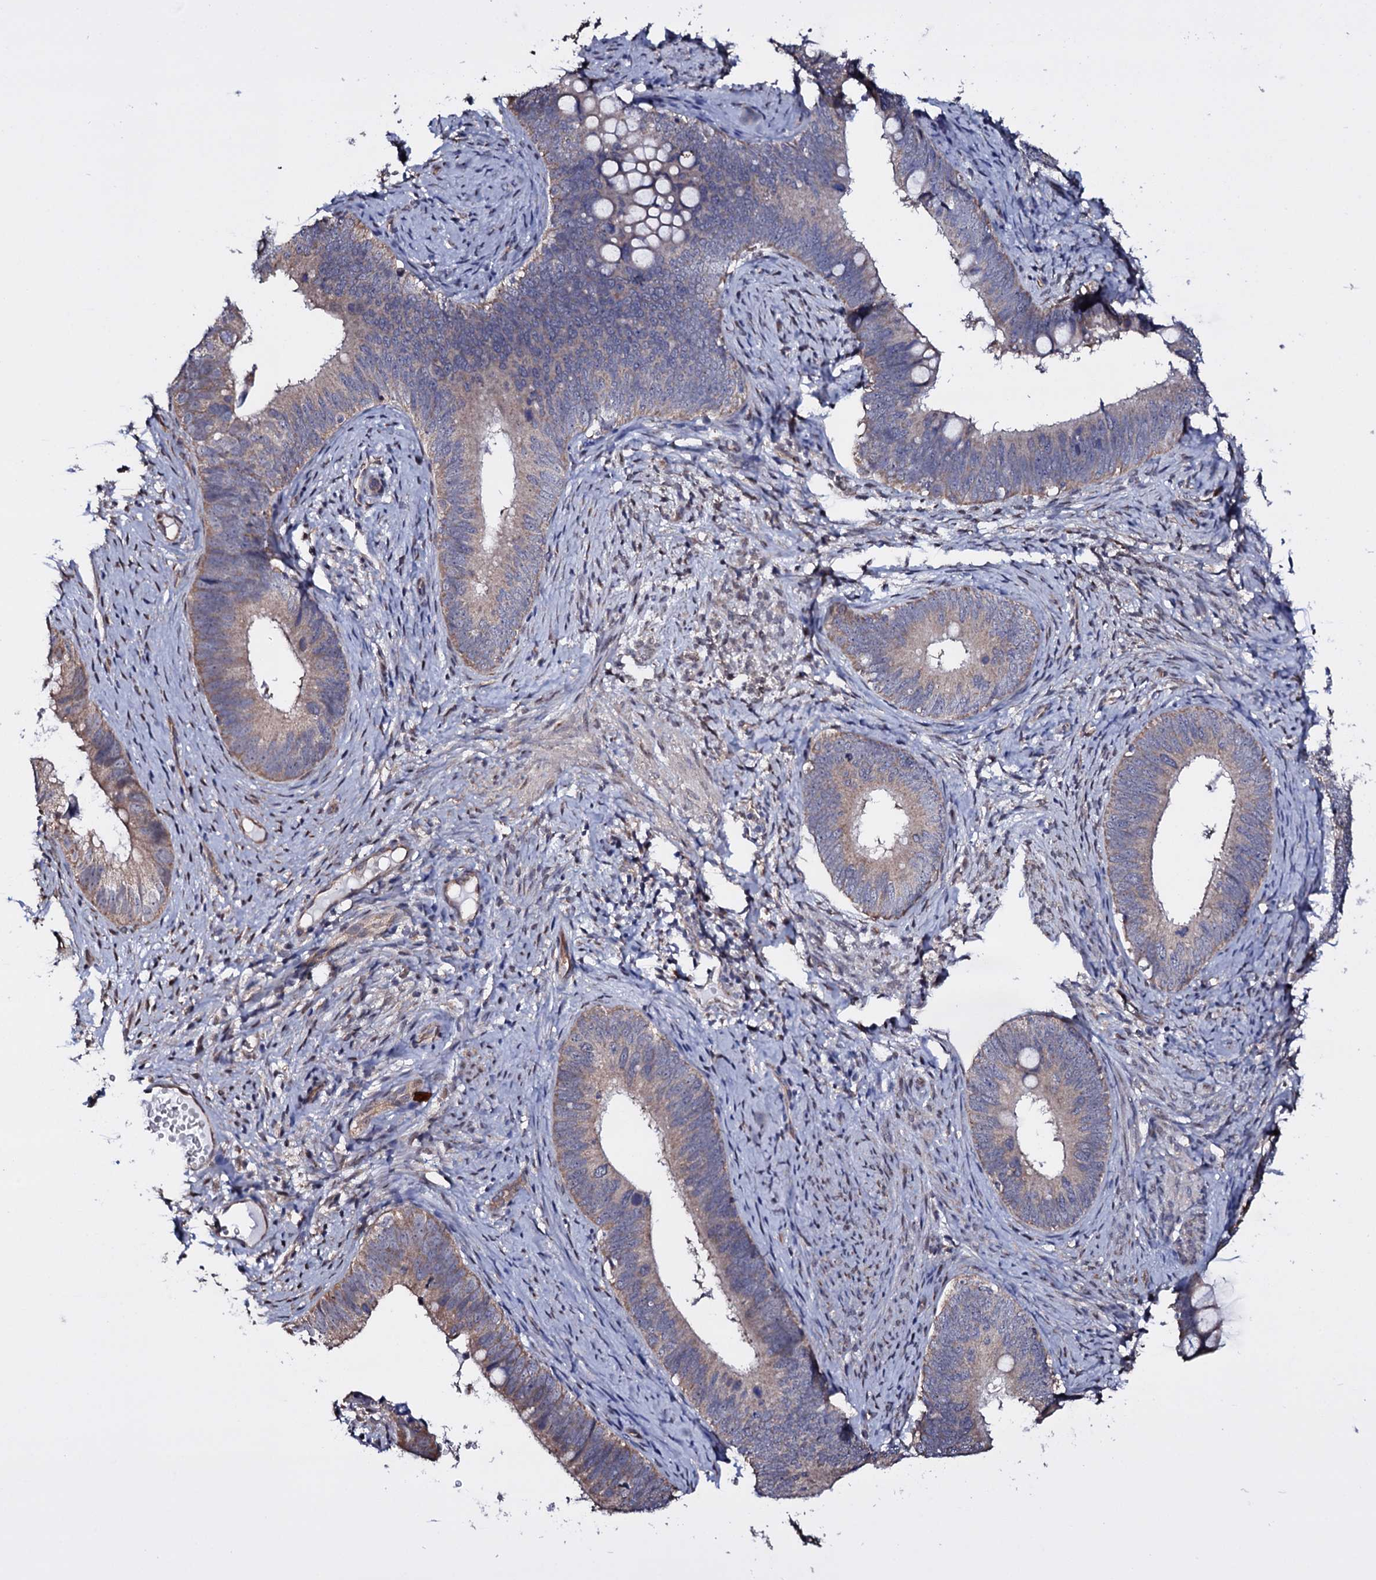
{"staining": {"intensity": "weak", "quantity": "25%-75%", "location": "cytoplasmic/membranous"}, "tissue": "cervical cancer", "cell_type": "Tumor cells", "image_type": "cancer", "snomed": [{"axis": "morphology", "description": "Adenocarcinoma, NOS"}, {"axis": "topography", "description": "Cervix"}], "caption": "Immunohistochemistry (IHC) image of human cervical cancer stained for a protein (brown), which displays low levels of weak cytoplasmic/membranous staining in approximately 25%-75% of tumor cells.", "gene": "GAREM1", "patient": {"sex": "female", "age": 42}}